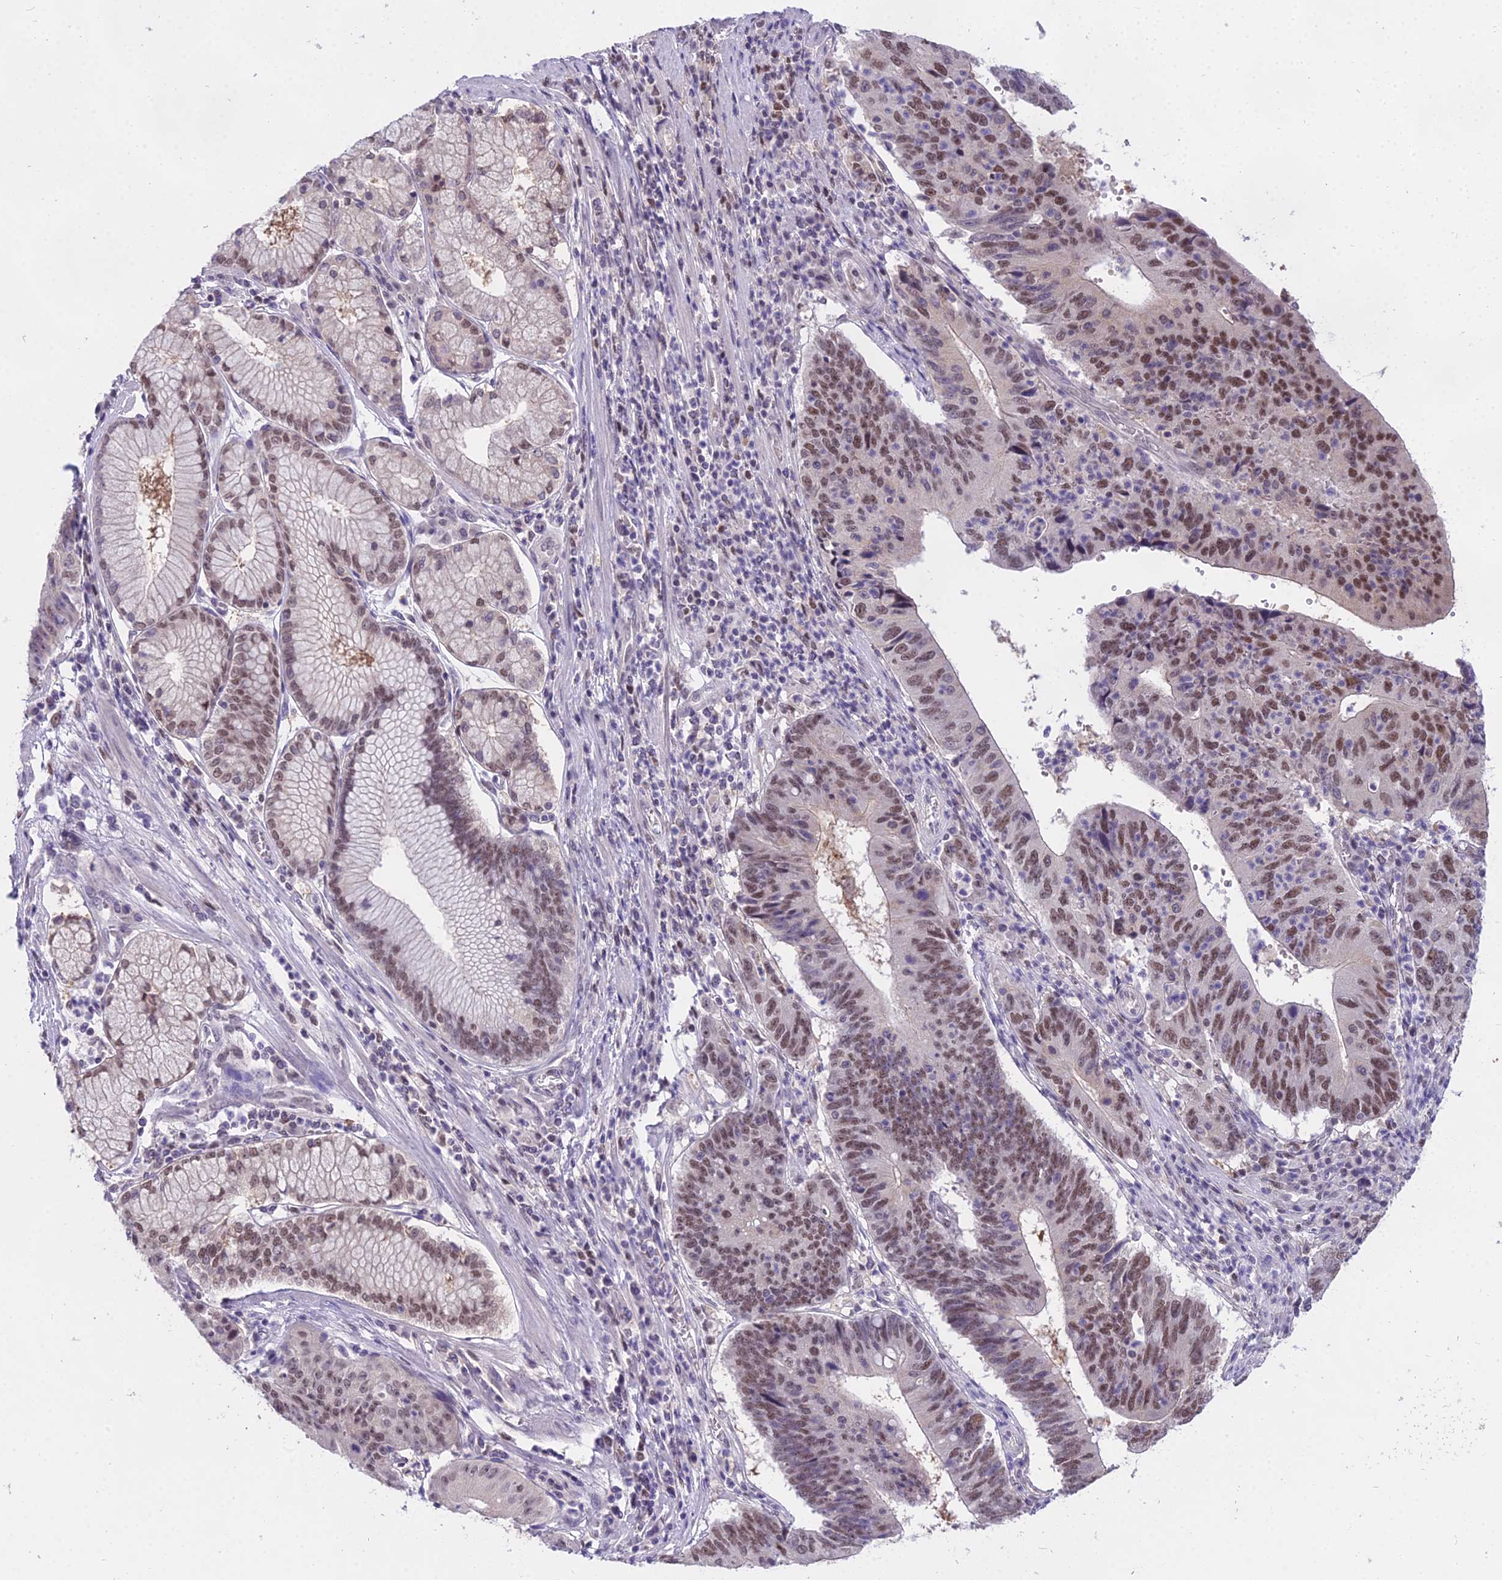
{"staining": {"intensity": "moderate", "quantity": ">75%", "location": "nuclear"}, "tissue": "stomach cancer", "cell_type": "Tumor cells", "image_type": "cancer", "snomed": [{"axis": "morphology", "description": "Adenocarcinoma, NOS"}, {"axis": "topography", "description": "Stomach"}], "caption": "Adenocarcinoma (stomach) was stained to show a protein in brown. There is medium levels of moderate nuclear expression in about >75% of tumor cells.", "gene": "MAT2A", "patient": {"sex": "male", "age": 59}}